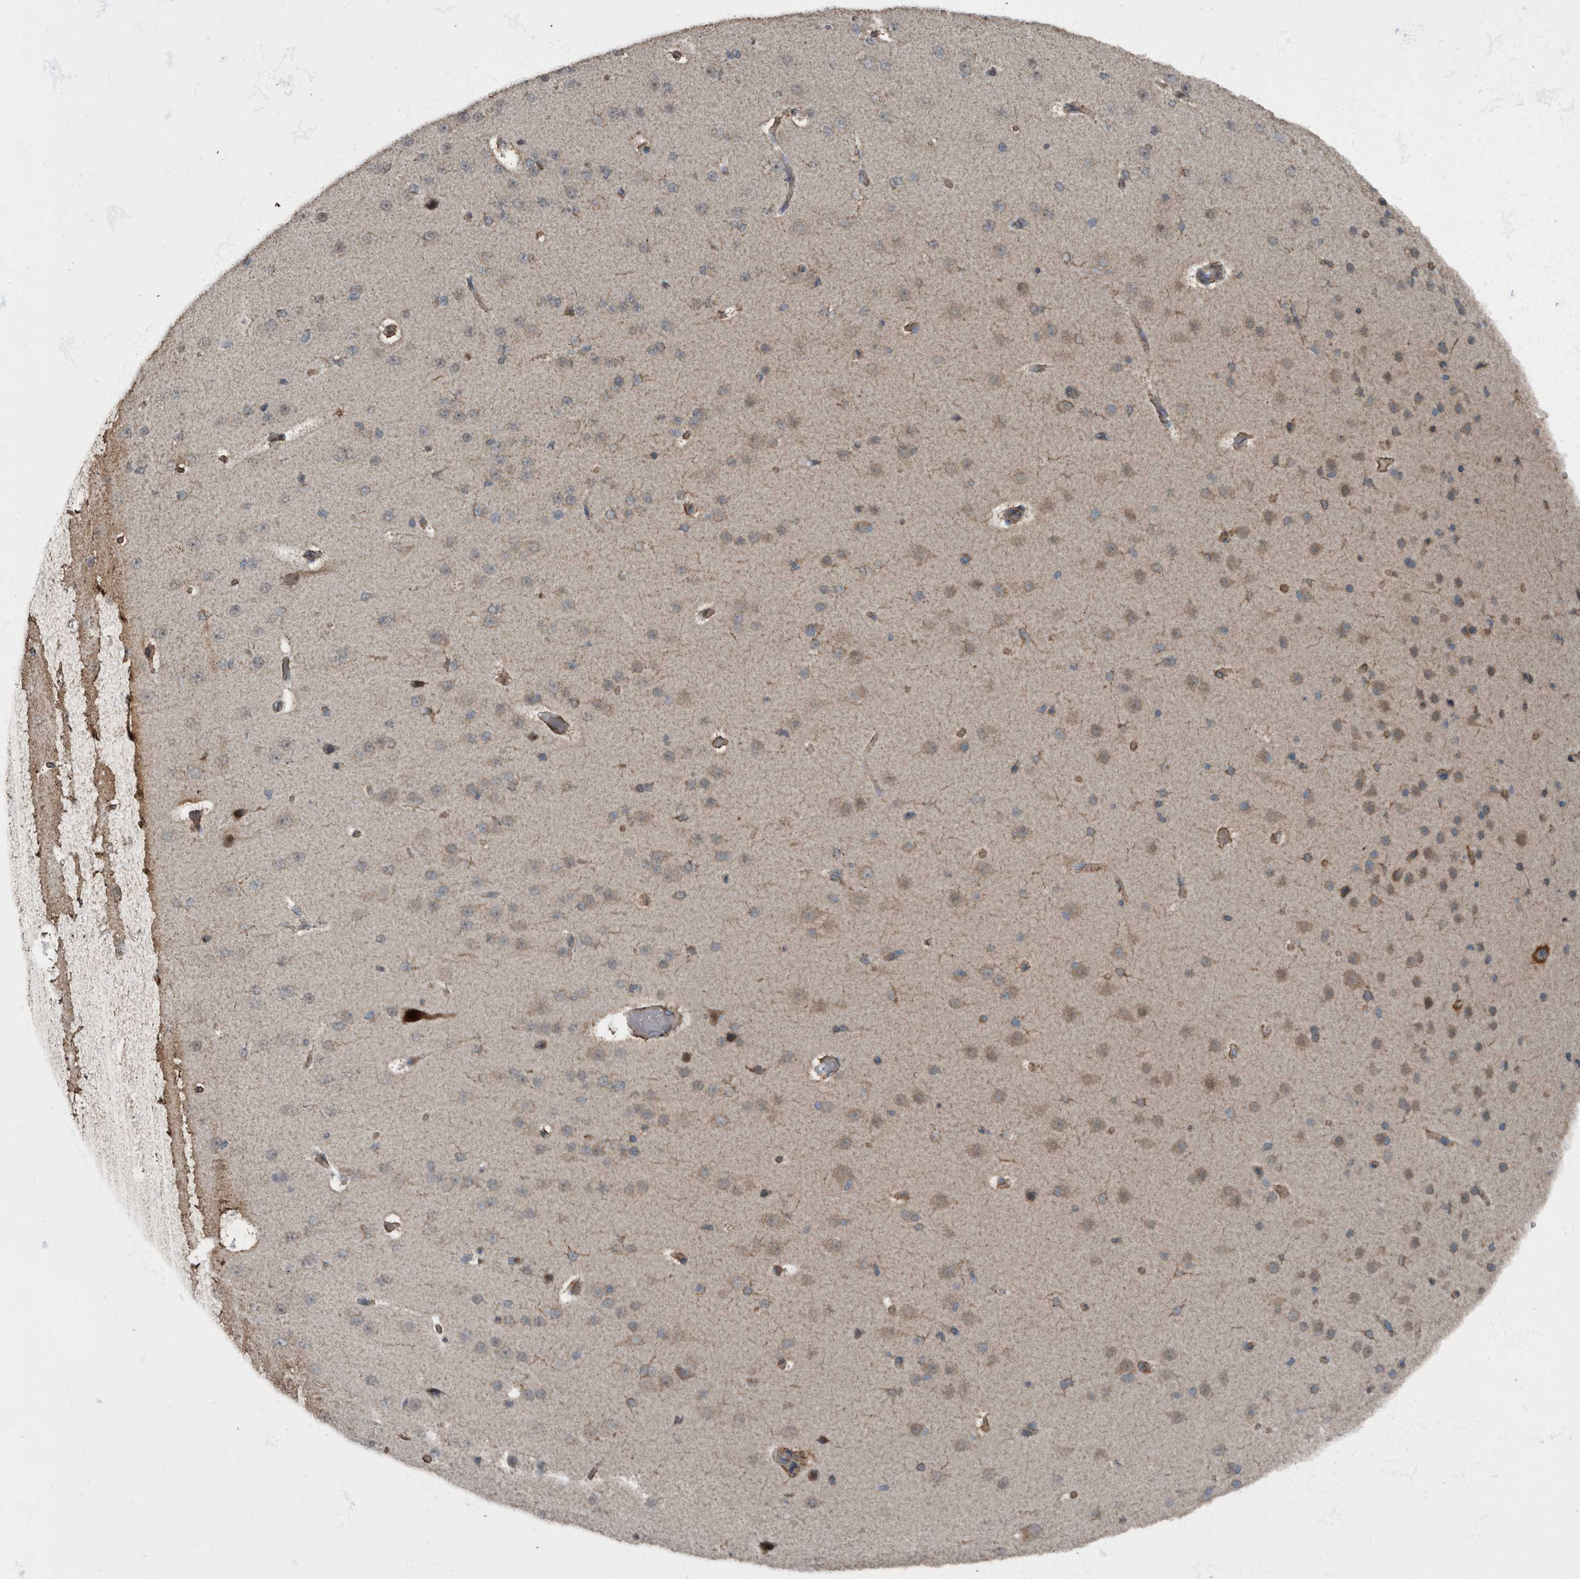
{"staining": {"intensity": "moderate", "quantity": ">75%", "location": "cytoplasmic/membranous"}, "tissue": "cerebral cortex", "cell_type": "Endothelial cells", "image_type": "normal", "snomed": [{"axis": "morphology", "description": "Normal tissue, NOS"}, {"axis": "morphology", "description": "Developmental malformation"}, {"axis": "topography", "description": "Cerebral cortex"}], "caption": "An immunohistochemistry (IHC) histopathology image of unremarkable tissue is shown. Protein staining in brown labels moderate cytoplasmic/membranous positivity in cerebral cortex within endothelial cells.", "gene": "RABGGTB", "patient": {"sex": "female", "age": 30}}